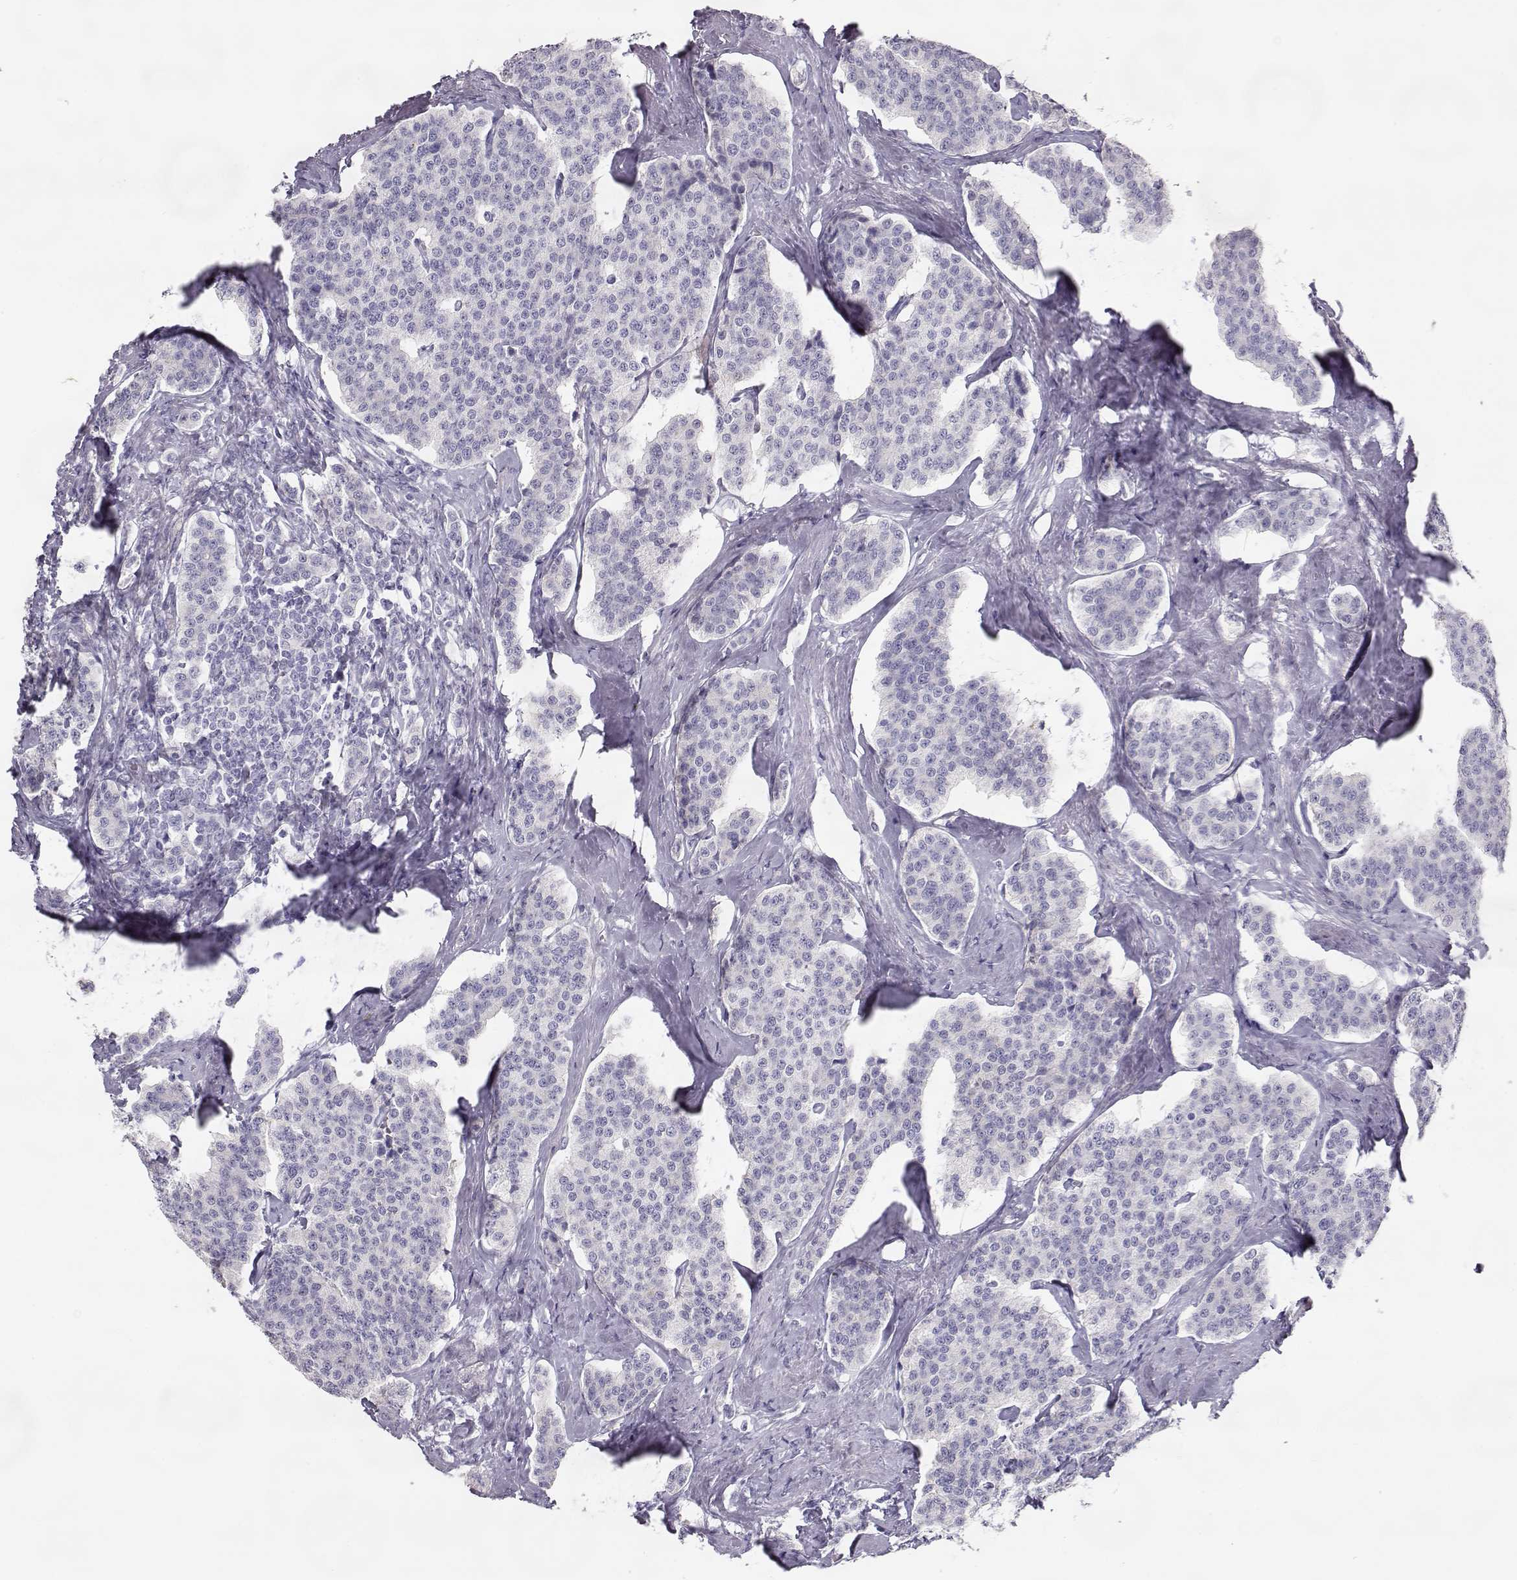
{"staining": {"intensity": "negative", "quantity": "none", "location": "none"}, "tissue": "carcinoid", "cell_type": "Tumor cells", "image_type": "cancer", "snomed": [{"axis": "morphology", "description": "Carcinoid, malignant, NOS"}, {"axis": "topography", "description": "Small intestine"}], "caption": "Immunohistochemistry of carcinoid shows no positivity in tumor cells. (DAB immunohistochemistry, high magnification).", "gene": "SLCO6A1", "patient": {"sex": "female", "age": 58}}